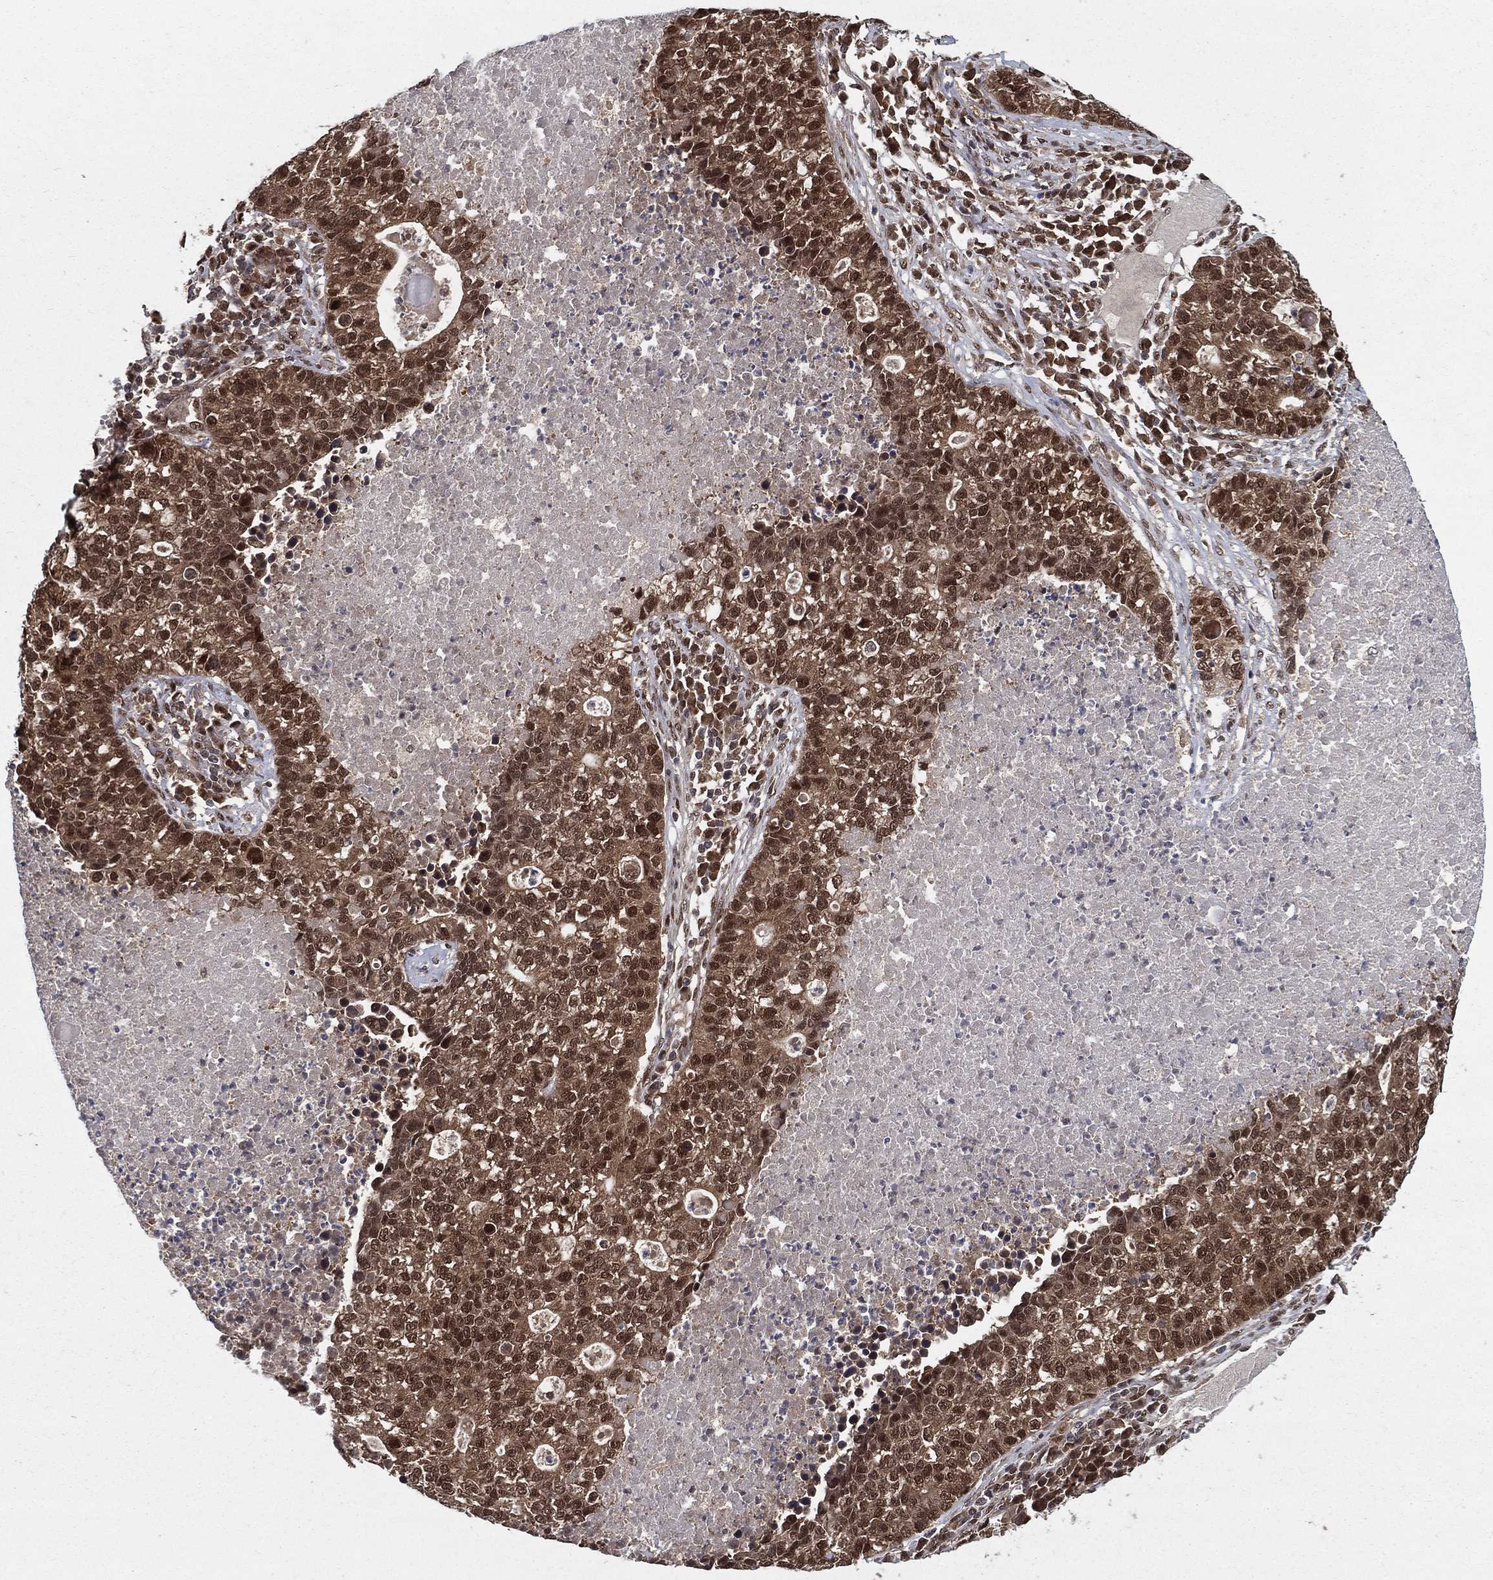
{"staining": {"intensity": "moderate", "quantity": ">75%", "location": "cytoplasmic/membranous,nuclear"}, "tissue": "lung cancer", "cell_type": "Tumor cells", "image_type": "cancer", "snomed": [{"axis": "morphology", "description": "Adenocarcinoma, NOS"}, {"axis": "topography", "description": "Lung"}], "caption": "This photomicrograph displays immunohistochemistry (IHC) staining of lung cancer, with medium moderate cytoplasmic/membranous and nuclear positivity in approximately >75% of tumor cells.", "gene": "CARM1", "patient": {"sex": "male", "age": 57}}